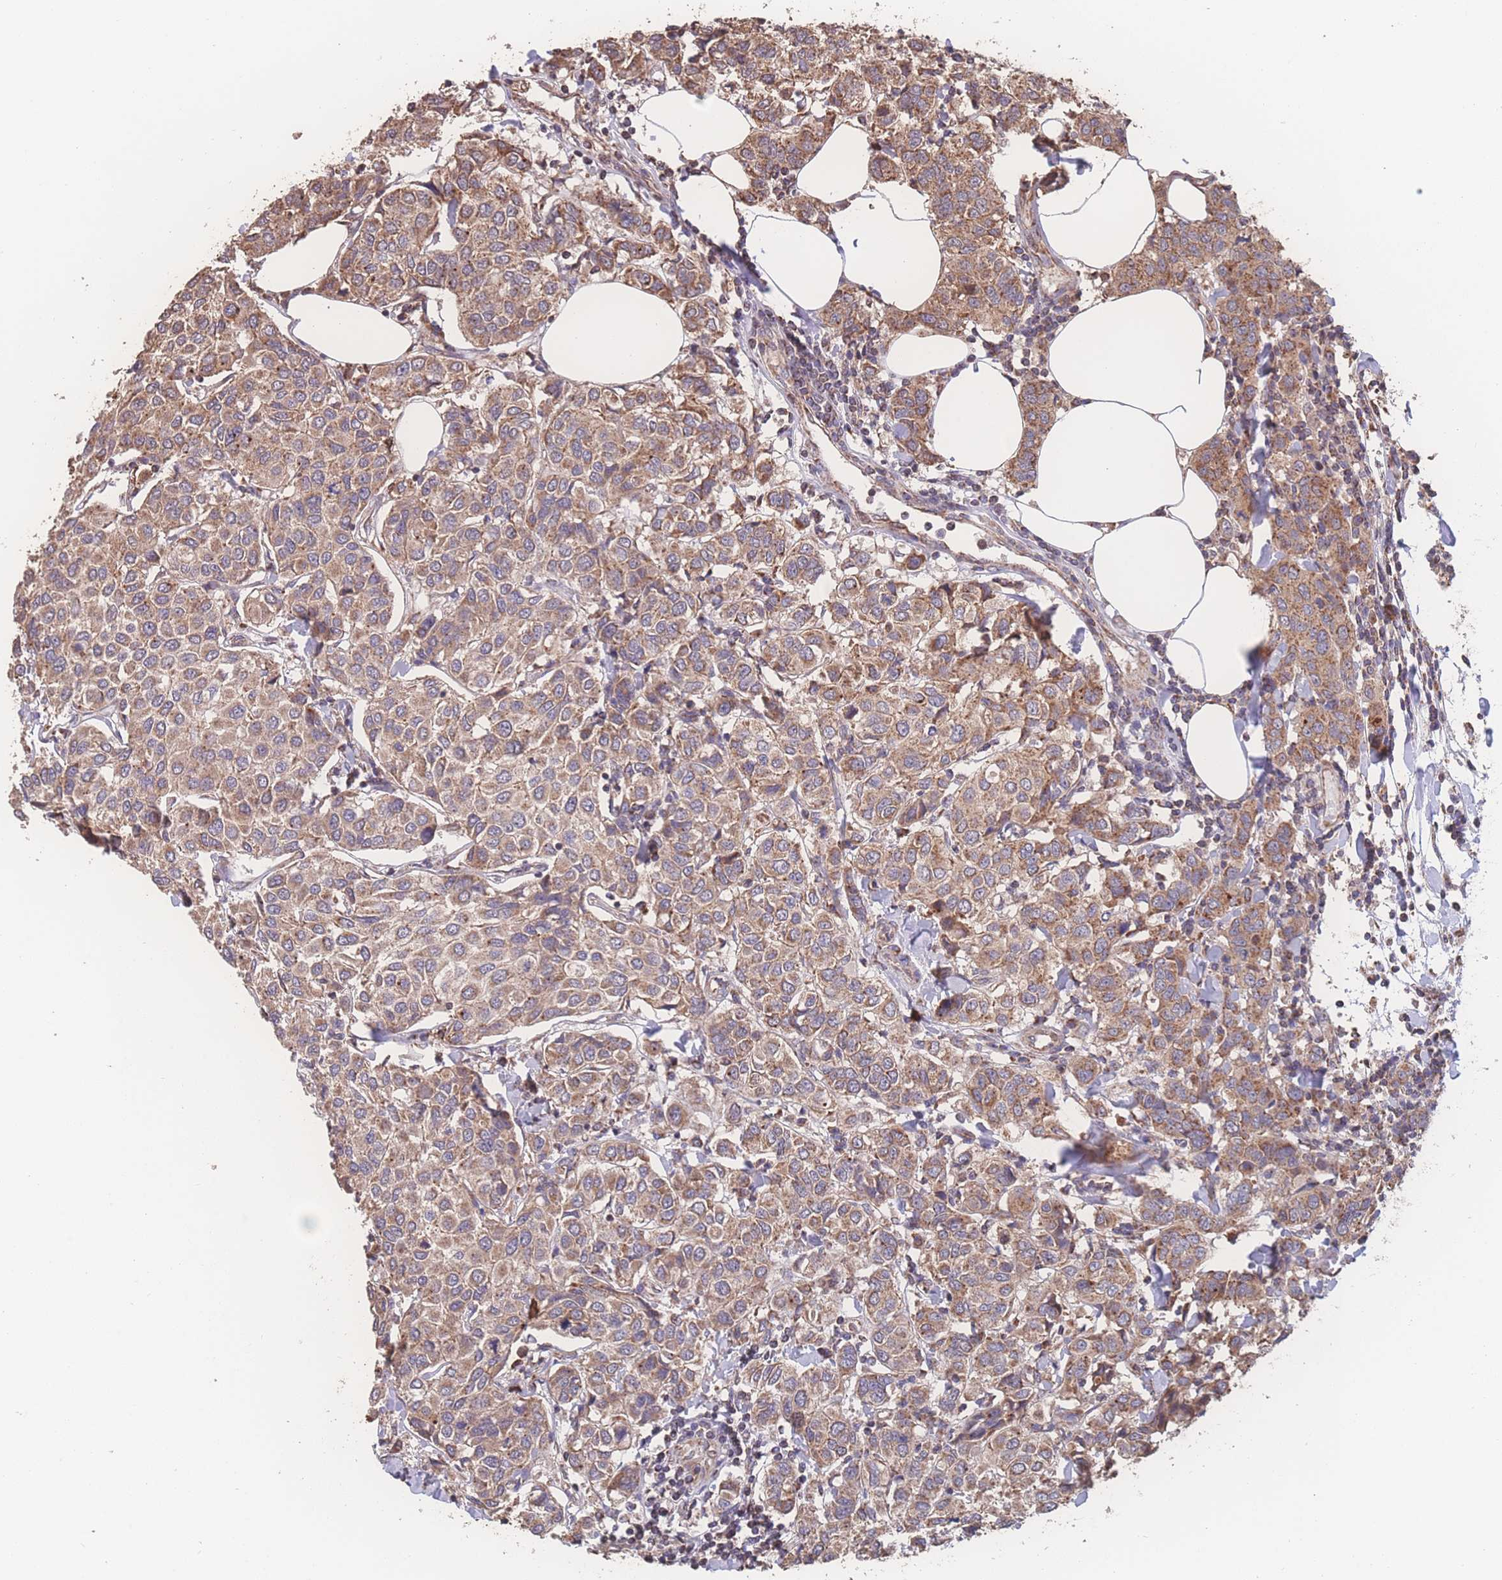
{"staining": {"intensity": "moderate", "quantity": ">75%", "location": "cytoplasmic/membranous"}, "tissue": "breast cancer", "cell_type": "Tumor cells", "image_type": "cancer", "snomed": [{"axis": "morphology", "description": "Duct carcinoma"}, {"axis": "topography", "description": "Breast"}], "caption": "IHC micrograph of neoplastic tissue: human breast cancer stained using IHC displays medium levels of moderate protein expression localized specifically in the cytoplasmic/membranous of tumor cells, appearing as a cytoplasmic/membranous brown color.", "gene": "SGSM3", "patient": {"sex": "female", "age": 55}}